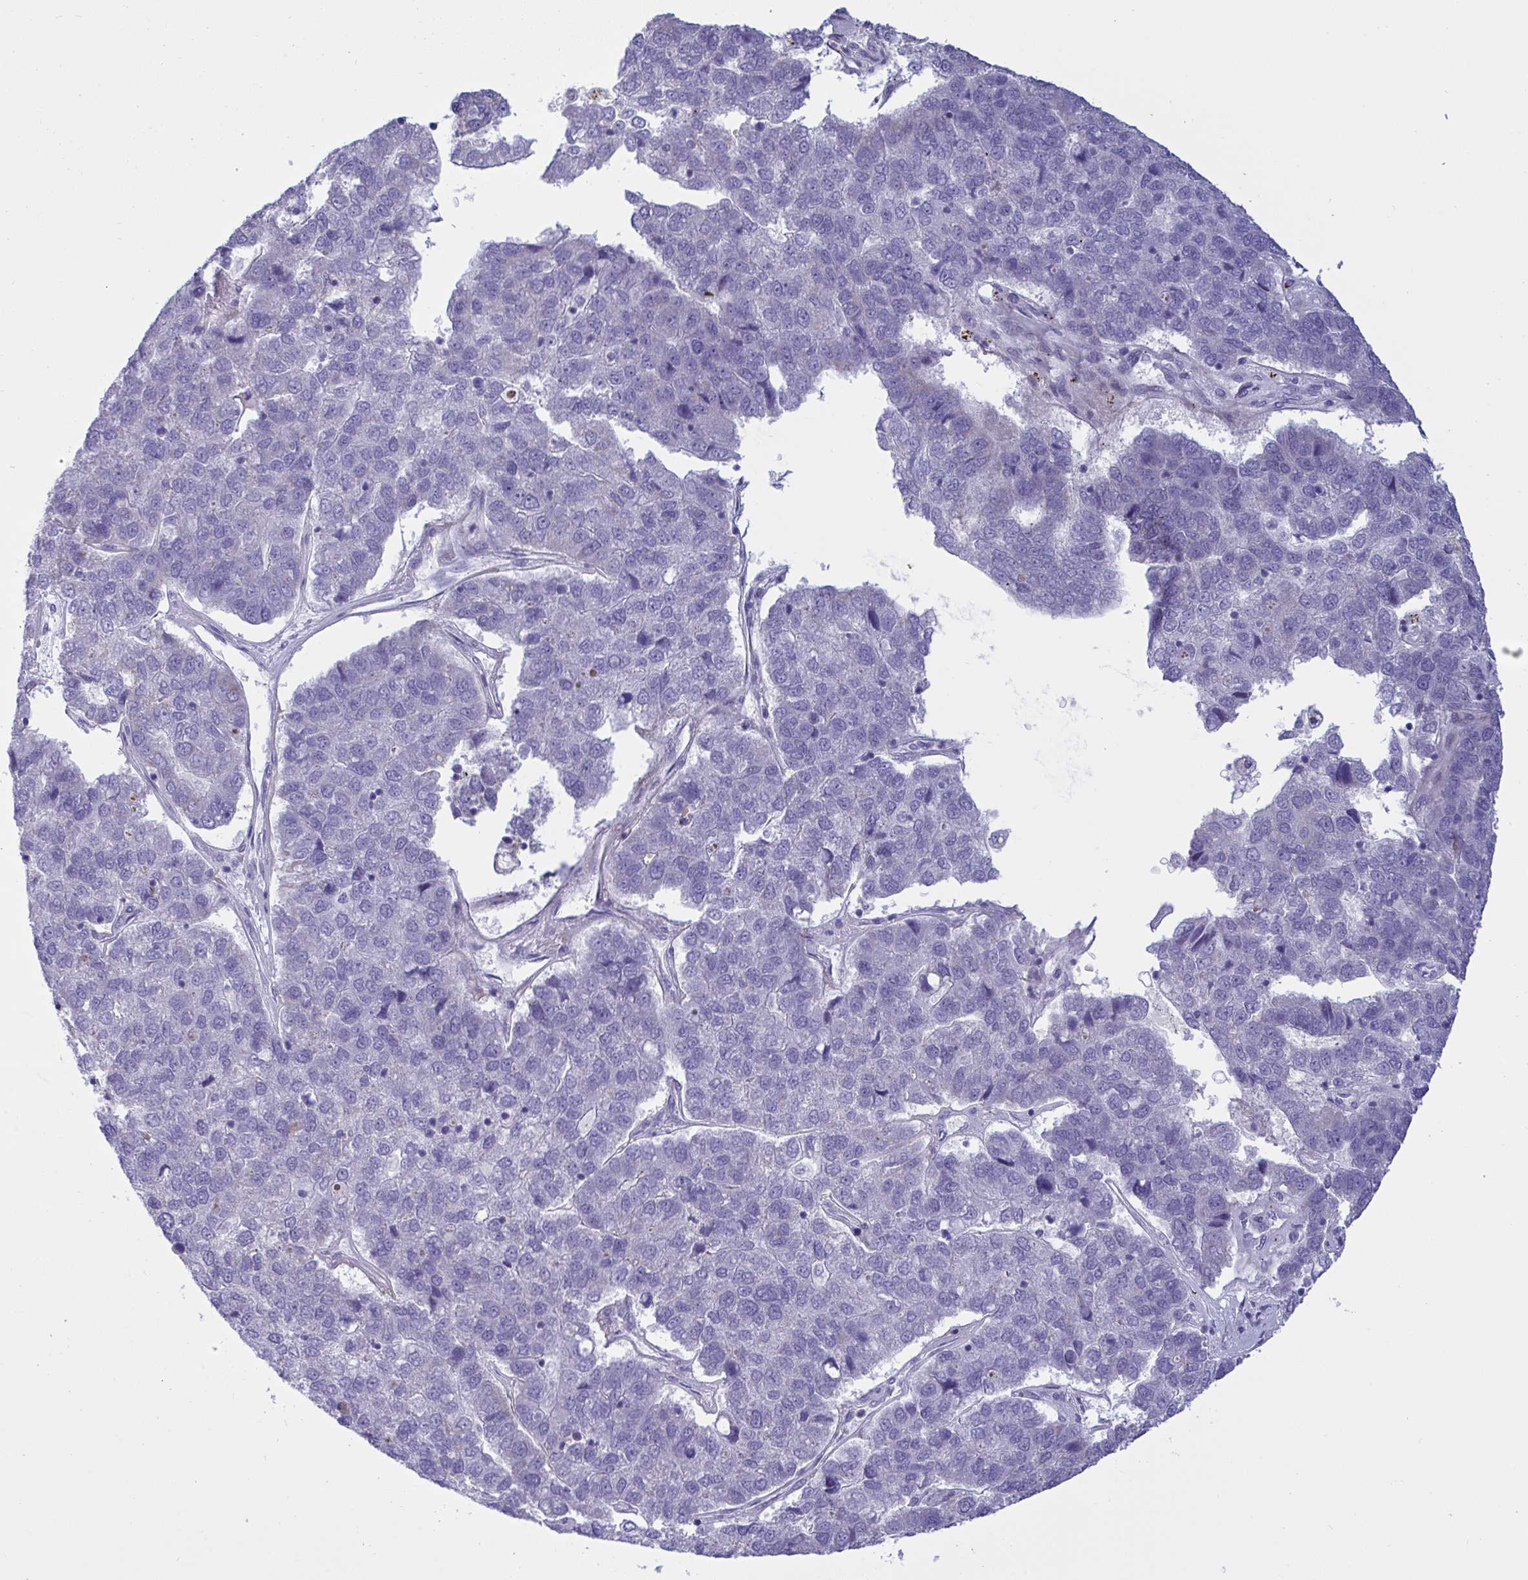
{"staining": {"intensity": "negative", "quantity": "none", "location": "none"}, "tissue": "pancreatic cancer", "cell_type": "Tumor cells", "image_type": "cancer", "snomed": [{"axis": "morphology", "description": "Adenocarcinoma, NOS"}, {"axis": "topography", "description": "Pancreas"}], "caption": "Immunohistochemistry of human pancreatic cancer (adenocarcinoma) exhibits no positivity in tumor cells.", "gene": "NTN1", "patient": {"sex": "female", "age": 61}}